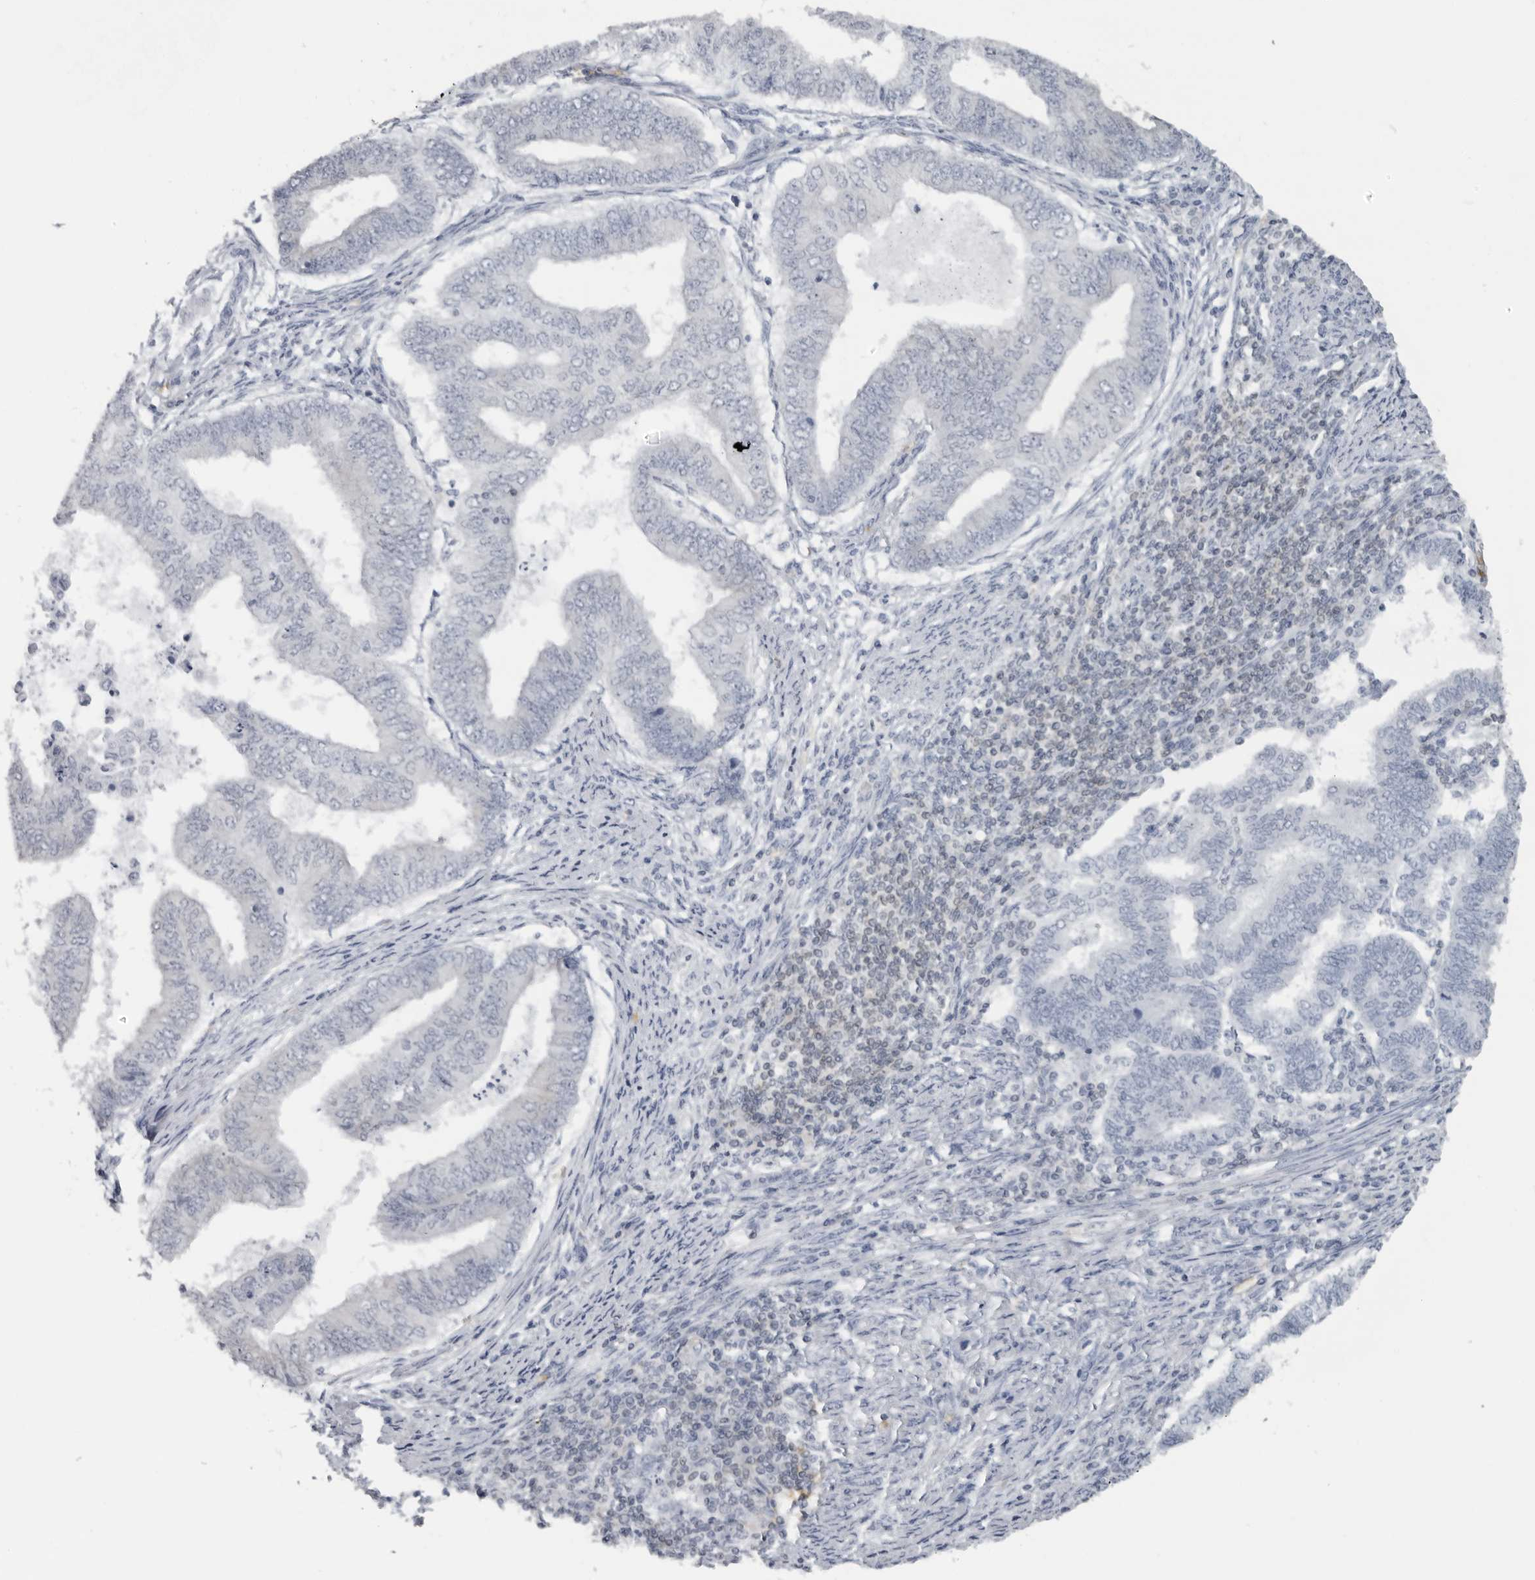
{"staining": {"intensity": "negative", "quantity": "none", "location": "none"}, "tissue": "endometrial cancer", "cell_type": "Tumor cells", "image_type": "cancer", "snomed": [{"axis": "morphology", "description": "Polyp, NOS"}, {"axis": "morphology", "description": "Adenocarcinoma, NOS"}, {"axis": "morphology", "description": "Adenoma, NOS"}, {"axis": "topography", "description": "Endometrium"}], "caption": "A photomicrograph of human endometrial polyp is negative for staining in tumor cells.", "gene": "EPB41", "patient": {"sex": "female", "age": 79}}